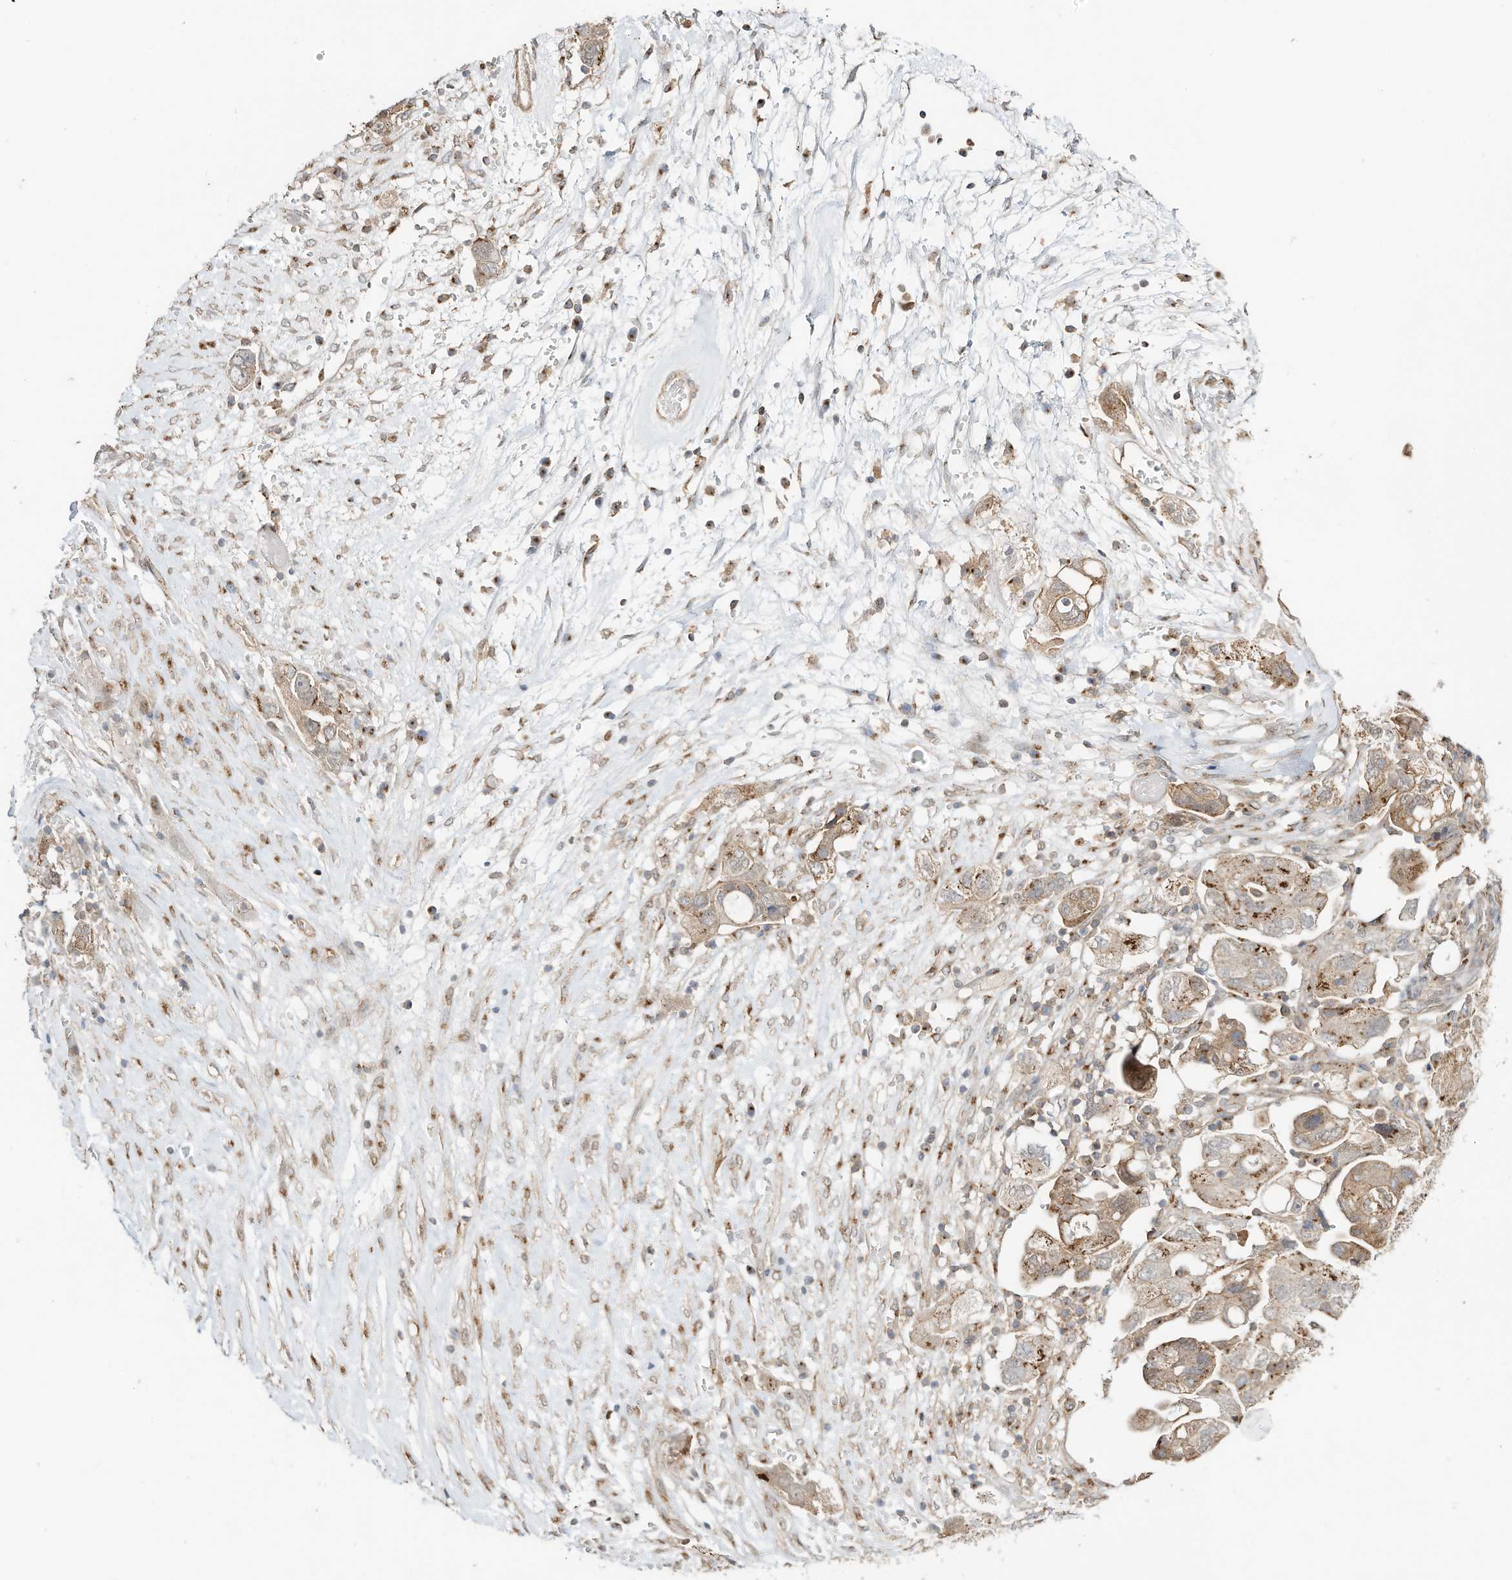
{"staining": {"intensity": "moderate", "quantity": ">75%", "location": "cytoplasmic/membranous"}, "tissue": "ovarian cancer", "cell_type": "Tumor cells", "image_type": "cancer", "snomed": [{"axis": "morphology", "description": "Carcinoma, NOS"}, {"axis": "morphology", "description": "Cystadenocarcinoma, serous, NOS"}, {"axis": "topography", "description": "Ovary"}], "caption": "Protein analysis of ovarian serous cystadenocarcinoma tissue reveals moderate cytoplasmic/membranous positivity in about >75% of tumor cells.", "gene": "CUX1", "patient": {"sex": "female", "age": 69}}